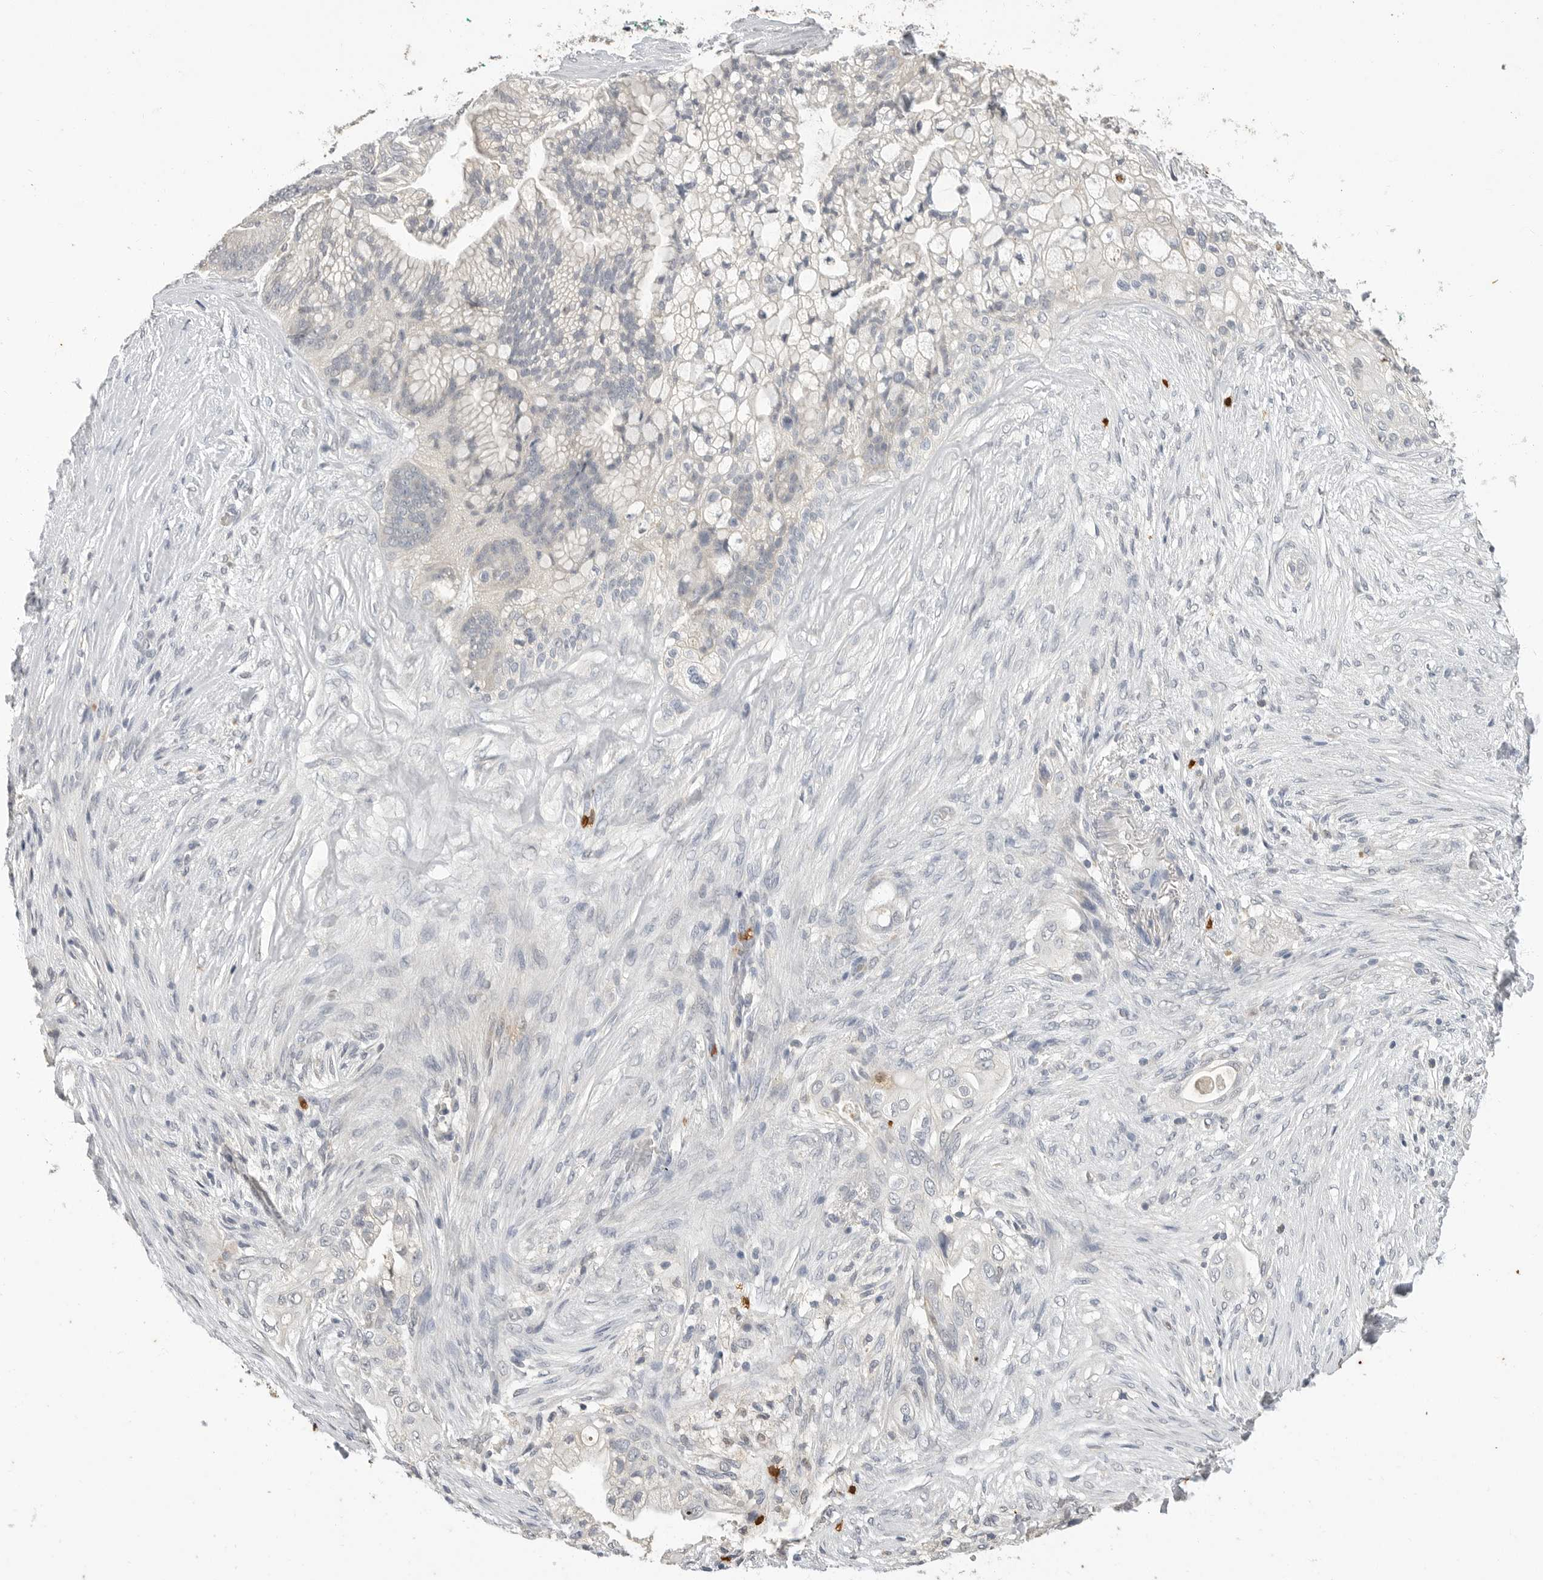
{"staining": {"intensity": "negative", "quantity": "none", "location": "none"}, "tissue": "pancreatic cancer", "cell_type": "Tumor cells", "image_type": "cancer", "snomed": [{"axis": "morphology", "description": "Adenocarcinoma, NOS"}, {"axis": "topography", "description": "Pancreas"}], "caption": "Human pancreatic adenocarcinoma stained for a protein using IHC displays no staining in tumor cells.", "gene": "LTBR", "patient": {"sex": "male", "age": 53}}